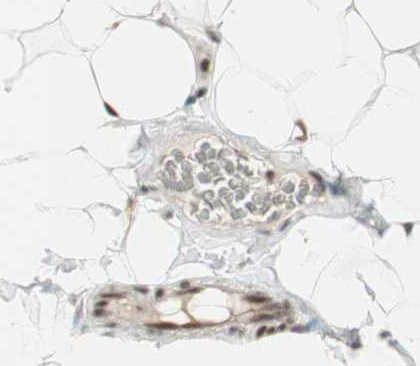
{"staining": {"intensity": "moderate", "quantity": ">75%", "location": "nuclear"}, "tissue": "adipose tissue", "cell_type": "Adipocytes", "image_type": "normal", "snomed": [{"axis": "morphology", "description": "Normal tissue, NOS"}, {"axis": "topography", "description": "Soft tissue"}], "caption": "Adipose tissue stained with DAB (3,3'-diaminobenzidine) IHC exhibits medium levels of moderate nuclear expression in approximately >75% of adipocytes. The staining is performed using DAB (3,3'-diaminobenzidine) brown chromogen to label protein expression. The nuclei are counter-stained blue using hematoxylin.", "gene": "MDC1", "patient": {"sex": "male", "age": 26}}